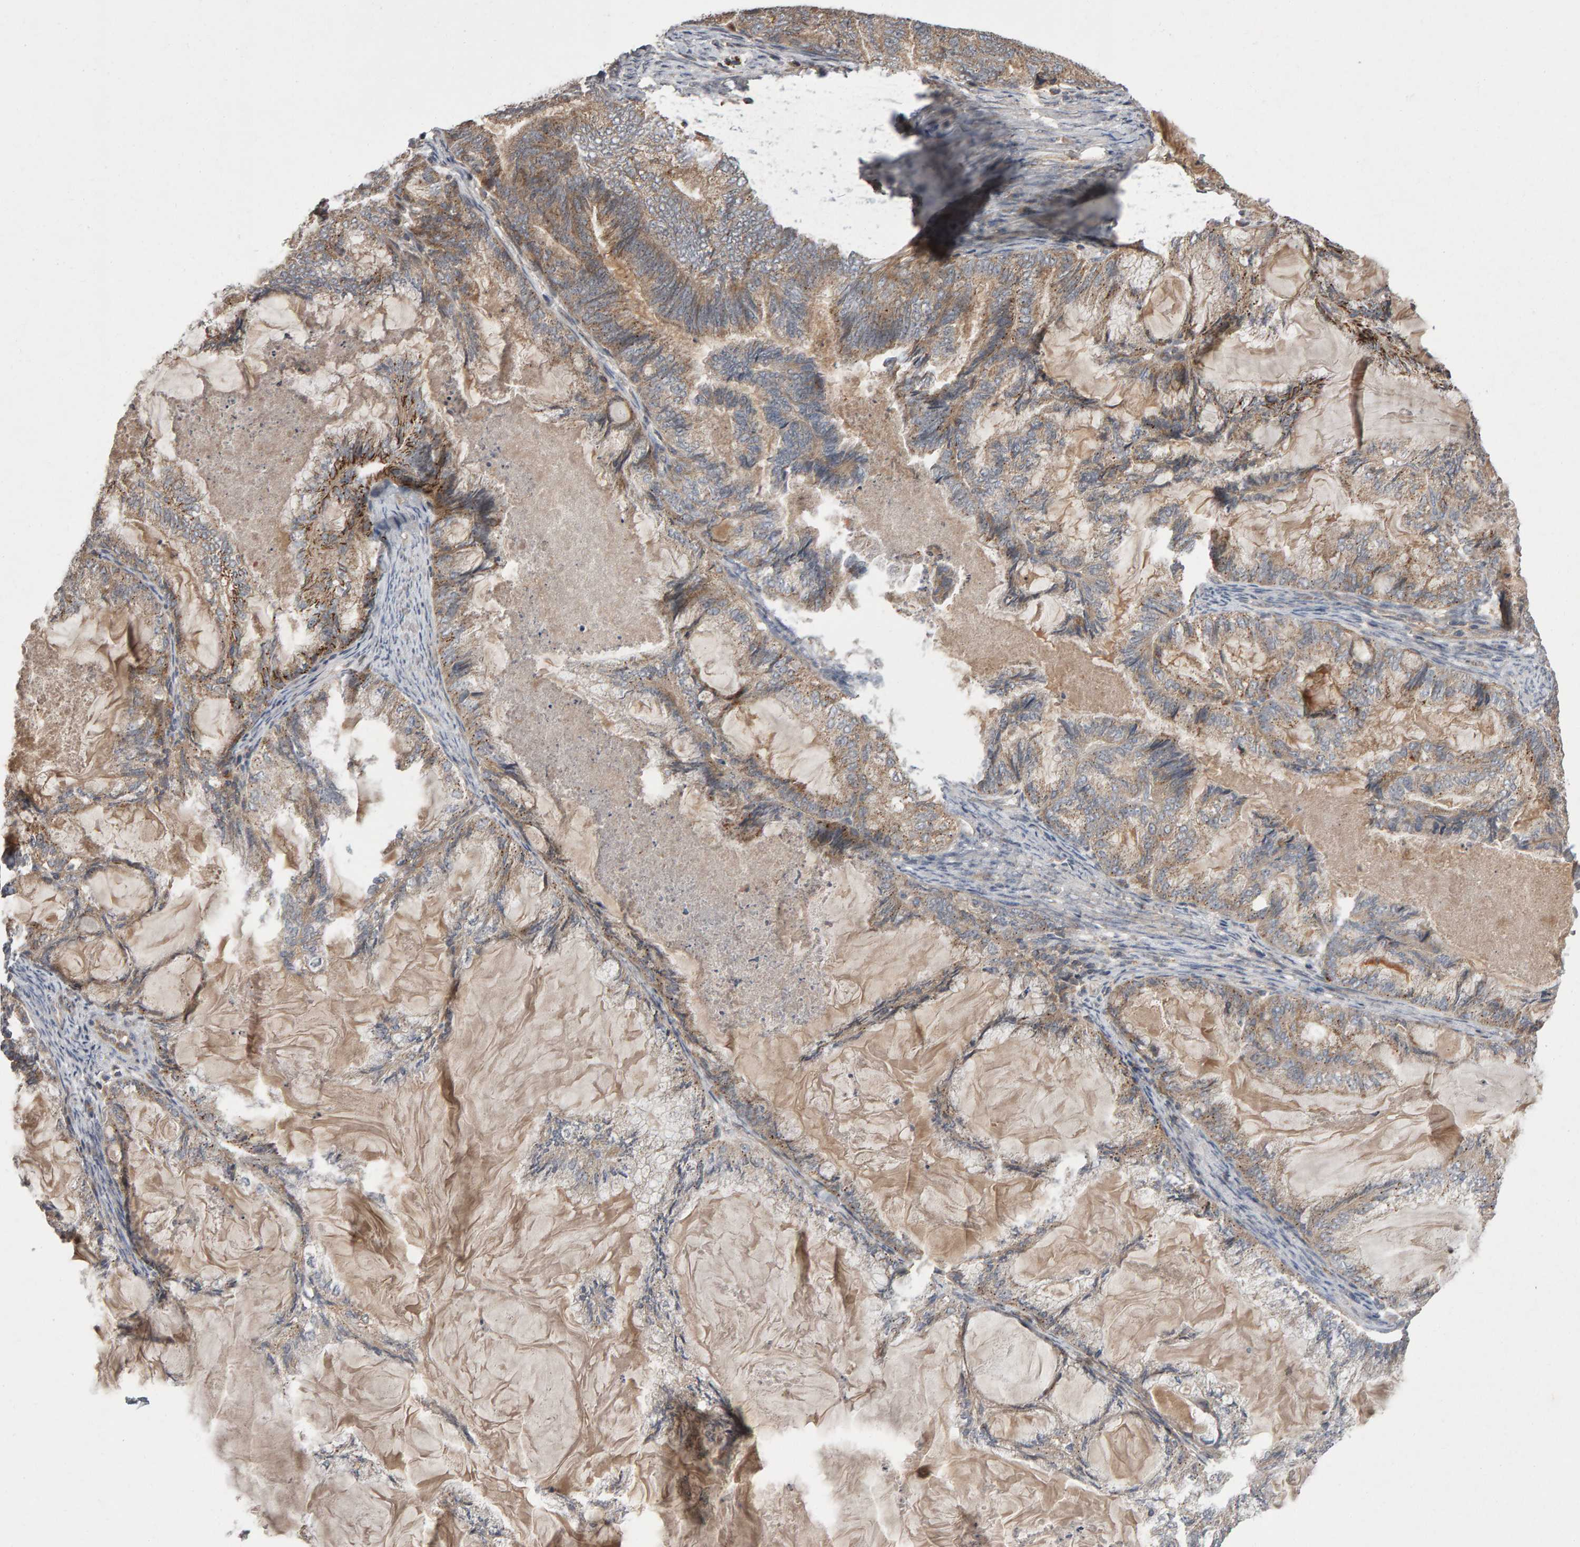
{"staining": {"intensity": "weak", "quantity": ">75%", "location": "cytoplasmic/membranous"}, "tissue": "endometrial cancer", "cell_type": "Tumor cells", "image_type": "cancer", "snomed": [{"axis": "morphology", "description": "Adenocarcinoma, NOS"}, {"axis": "topography", "description": "Endometrium"}], "caption": "Protein expression analysis of human adenocarcinoma (endometrial) reveals weak cytoplasmic/membranous expression in about >75% of tumor cells. Ihc stains the protein in brown and the nuclei are stained blue.", "gene": "PGS1", "patient": {"sex": "female", "age": 86}}